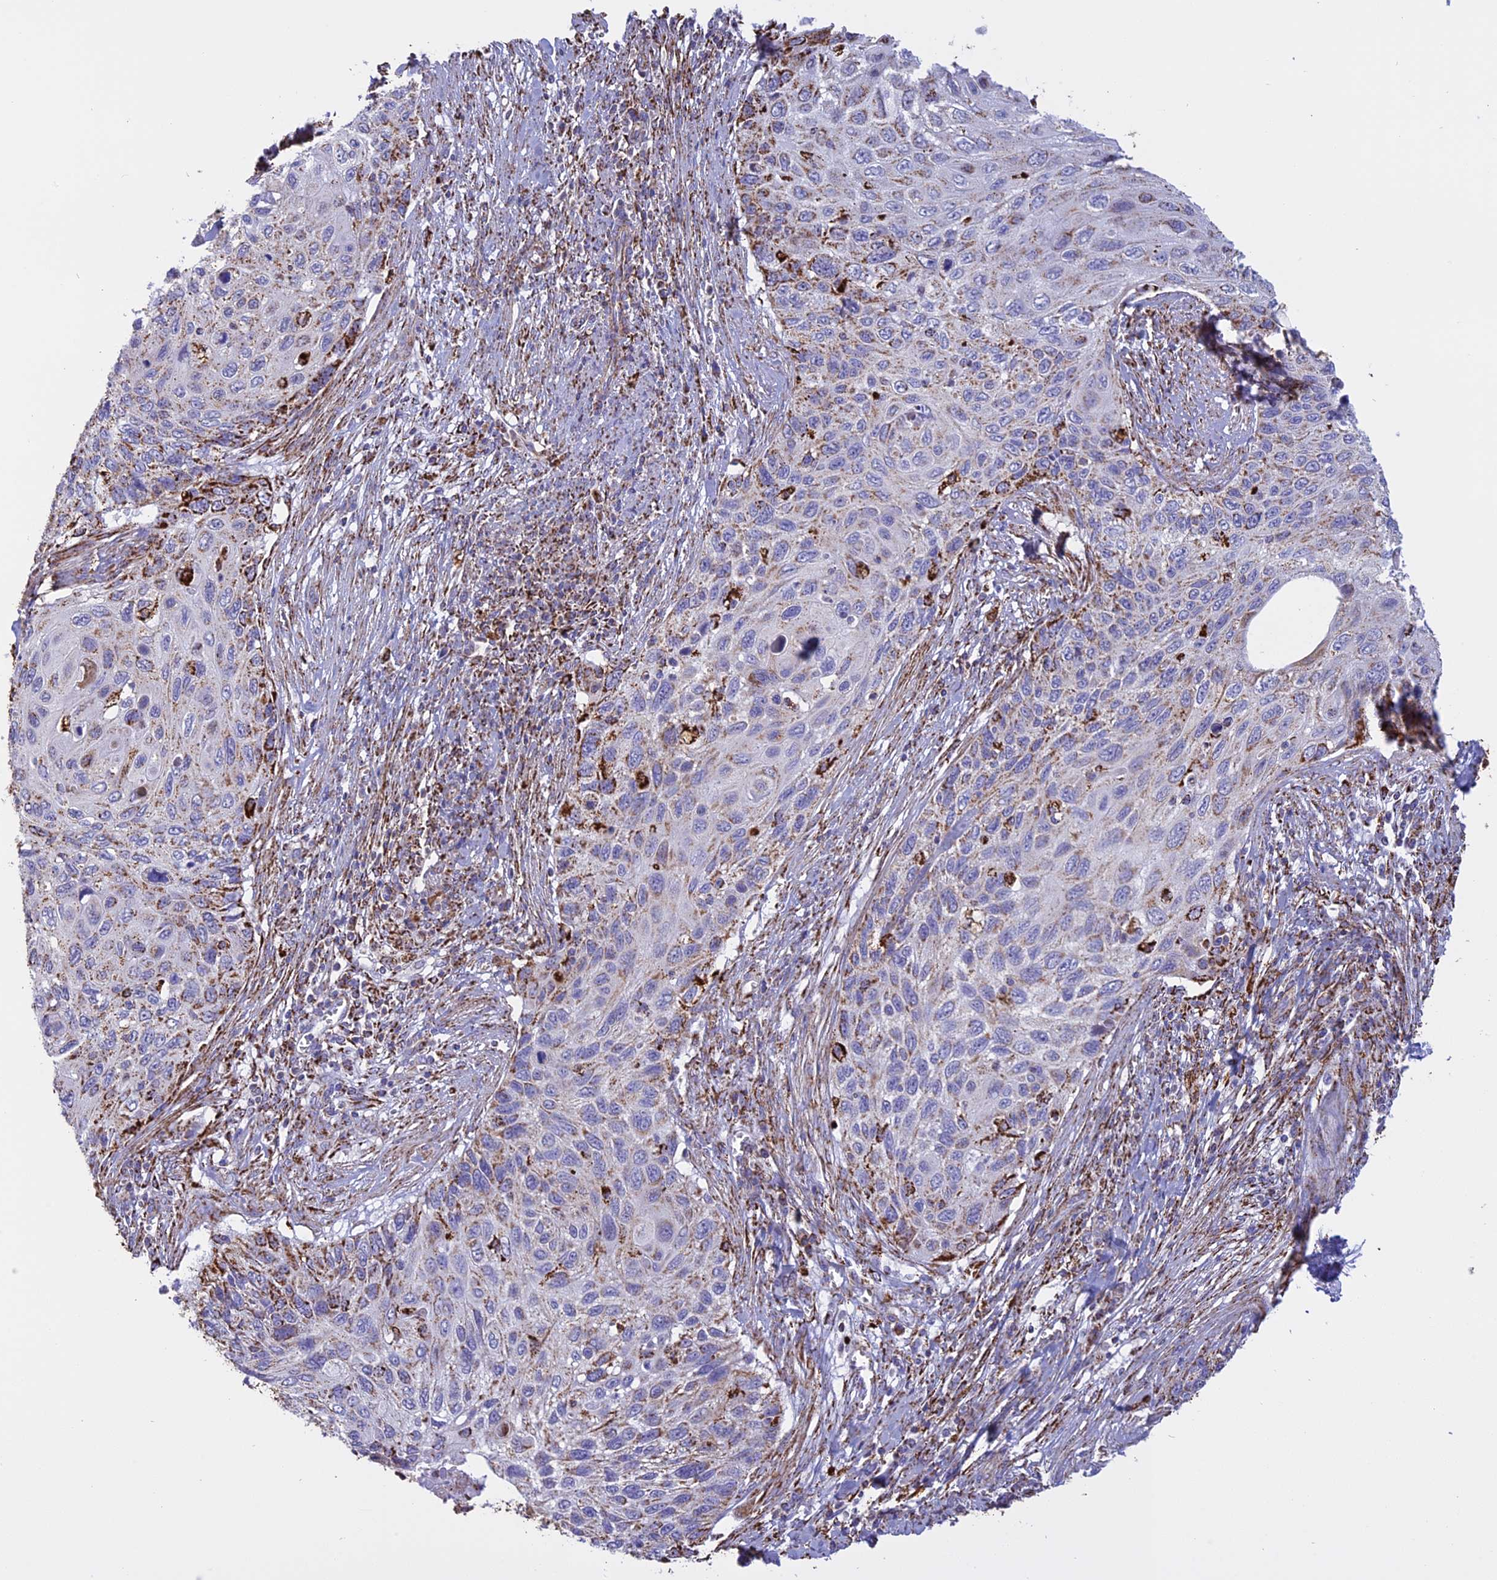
{"staining": {"intensity": "strong", "quantity": "<25%", "location": "cytoplasmic/membranous"}, "tissue": "cervical cancer", "cell_type": "Tumor cells", "image_type": "cancer", "snomed": [{"axis": "morphology", "description": "Squamous cell carcinoma, NOS"}, {"axis": "topography", "description": "Cervix"}], "caption": "The image shows immunohistochemical staining of cervical cancer (squamous cell carcinoma). There is strong cytoplasmic/membranous staining is seen in approximately <25% of tumor cells. Immunohistochemistry (ihc) stains the protein in brown and the nuclei are stained blue.", "gene": "KCNG1", "patient": {"sex": "female", "age": 70}}